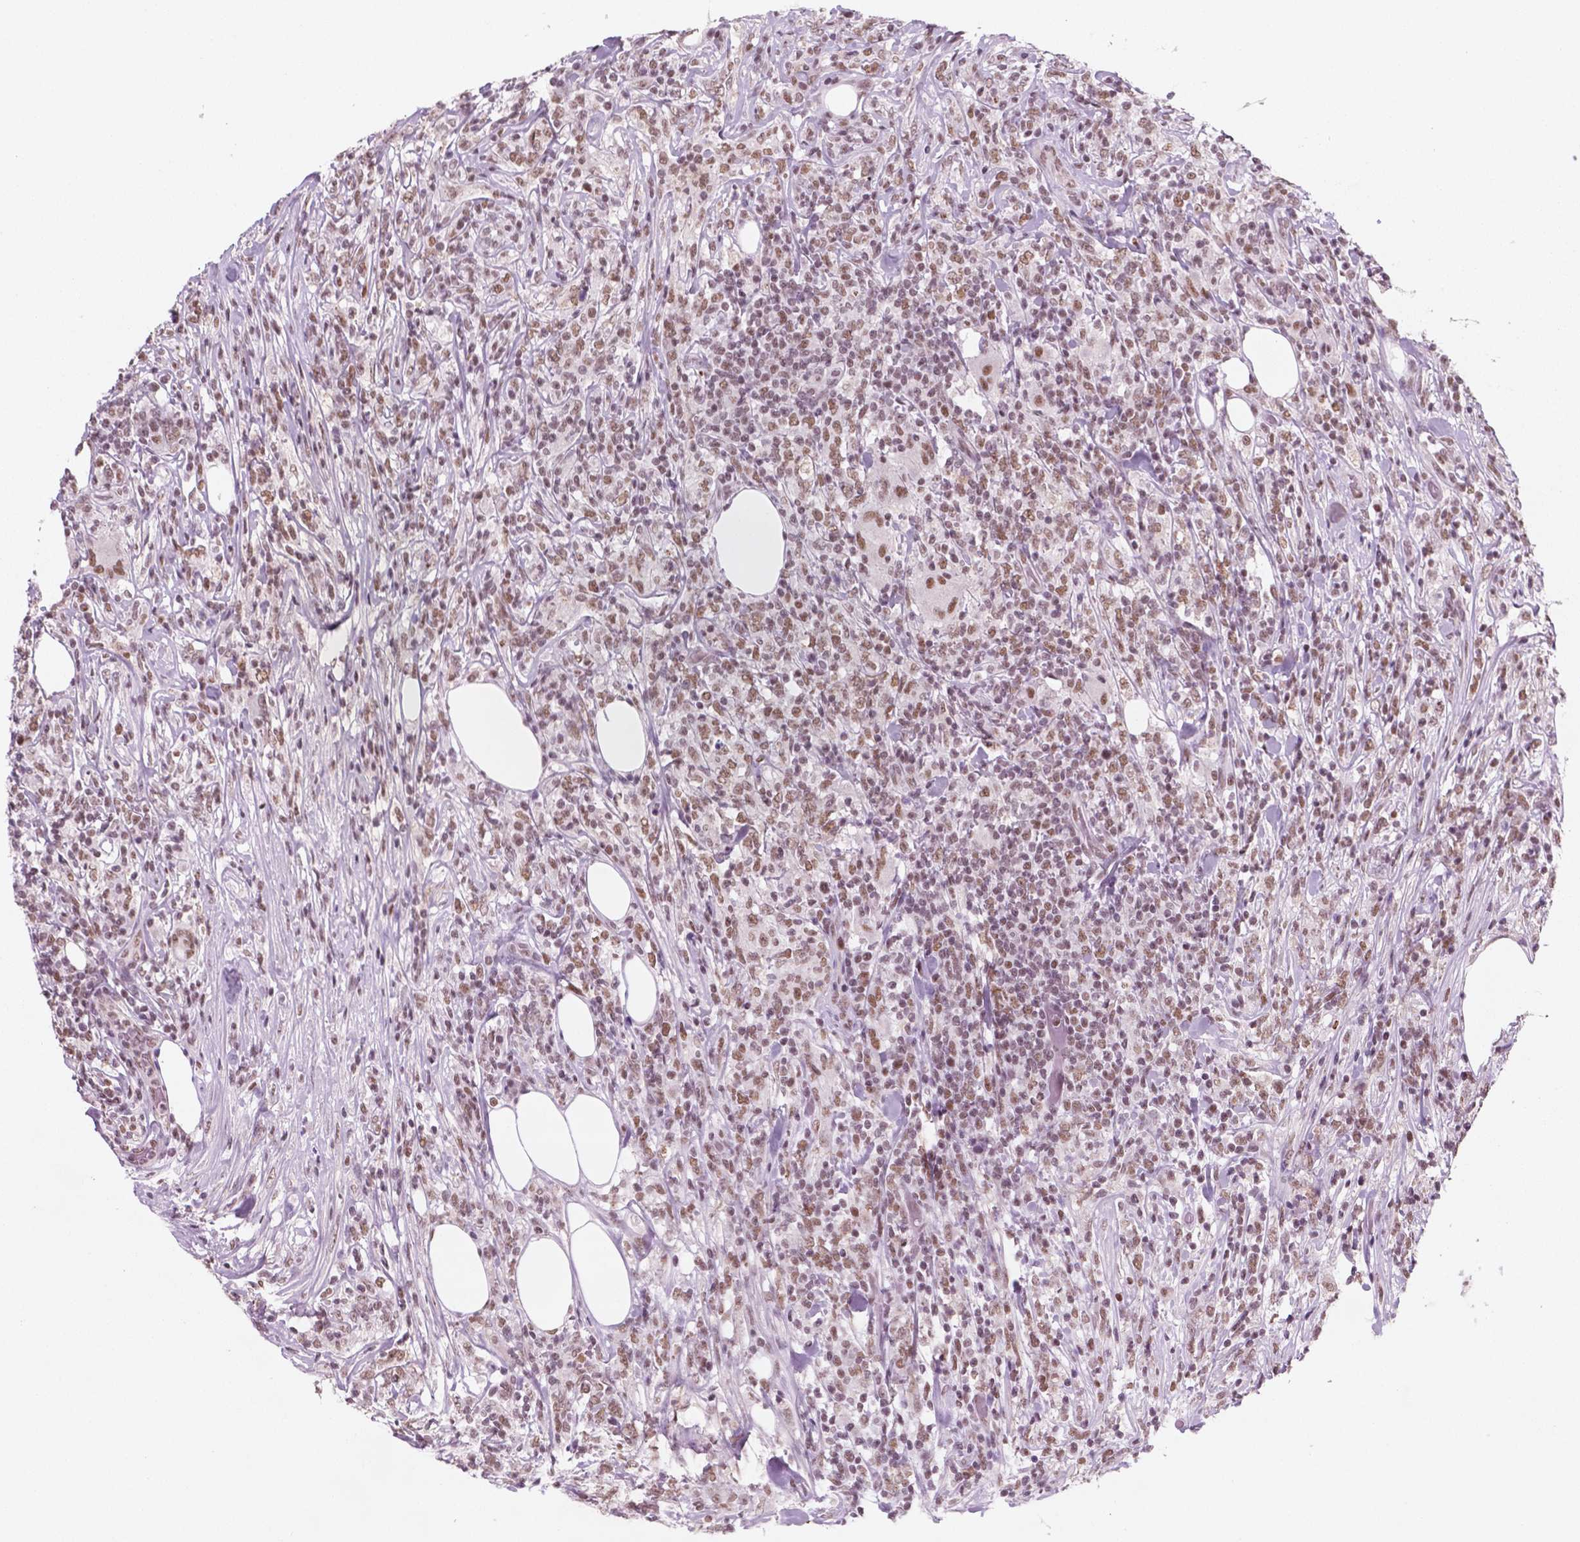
{"staining": {"intensity": "moderate", "quantity": ">75%", "location": "nuclear"}, "tissue": "lymphoma", "cell_type": "Tumor cells", "image_type": "cancer", "snomed": [{"axis": "morphology", "description": "Malignant lymphoma, non-Hodgkin's type, High grade"}, {"axis": "topography", "description": "Lymph node"}], "caption": "The image shows immunohistochemical staining of lymphoma. There is moderate nuclear positivity is identified in approximately >75% of tumor cells. The staining was performed using DAB to visualize the protein expression in brown, while the nuclei were stained in blue with hematoxylin (Magnification: 20x).", "gene": "CTR9", "patient": {"sex": "female", "age": 84}}